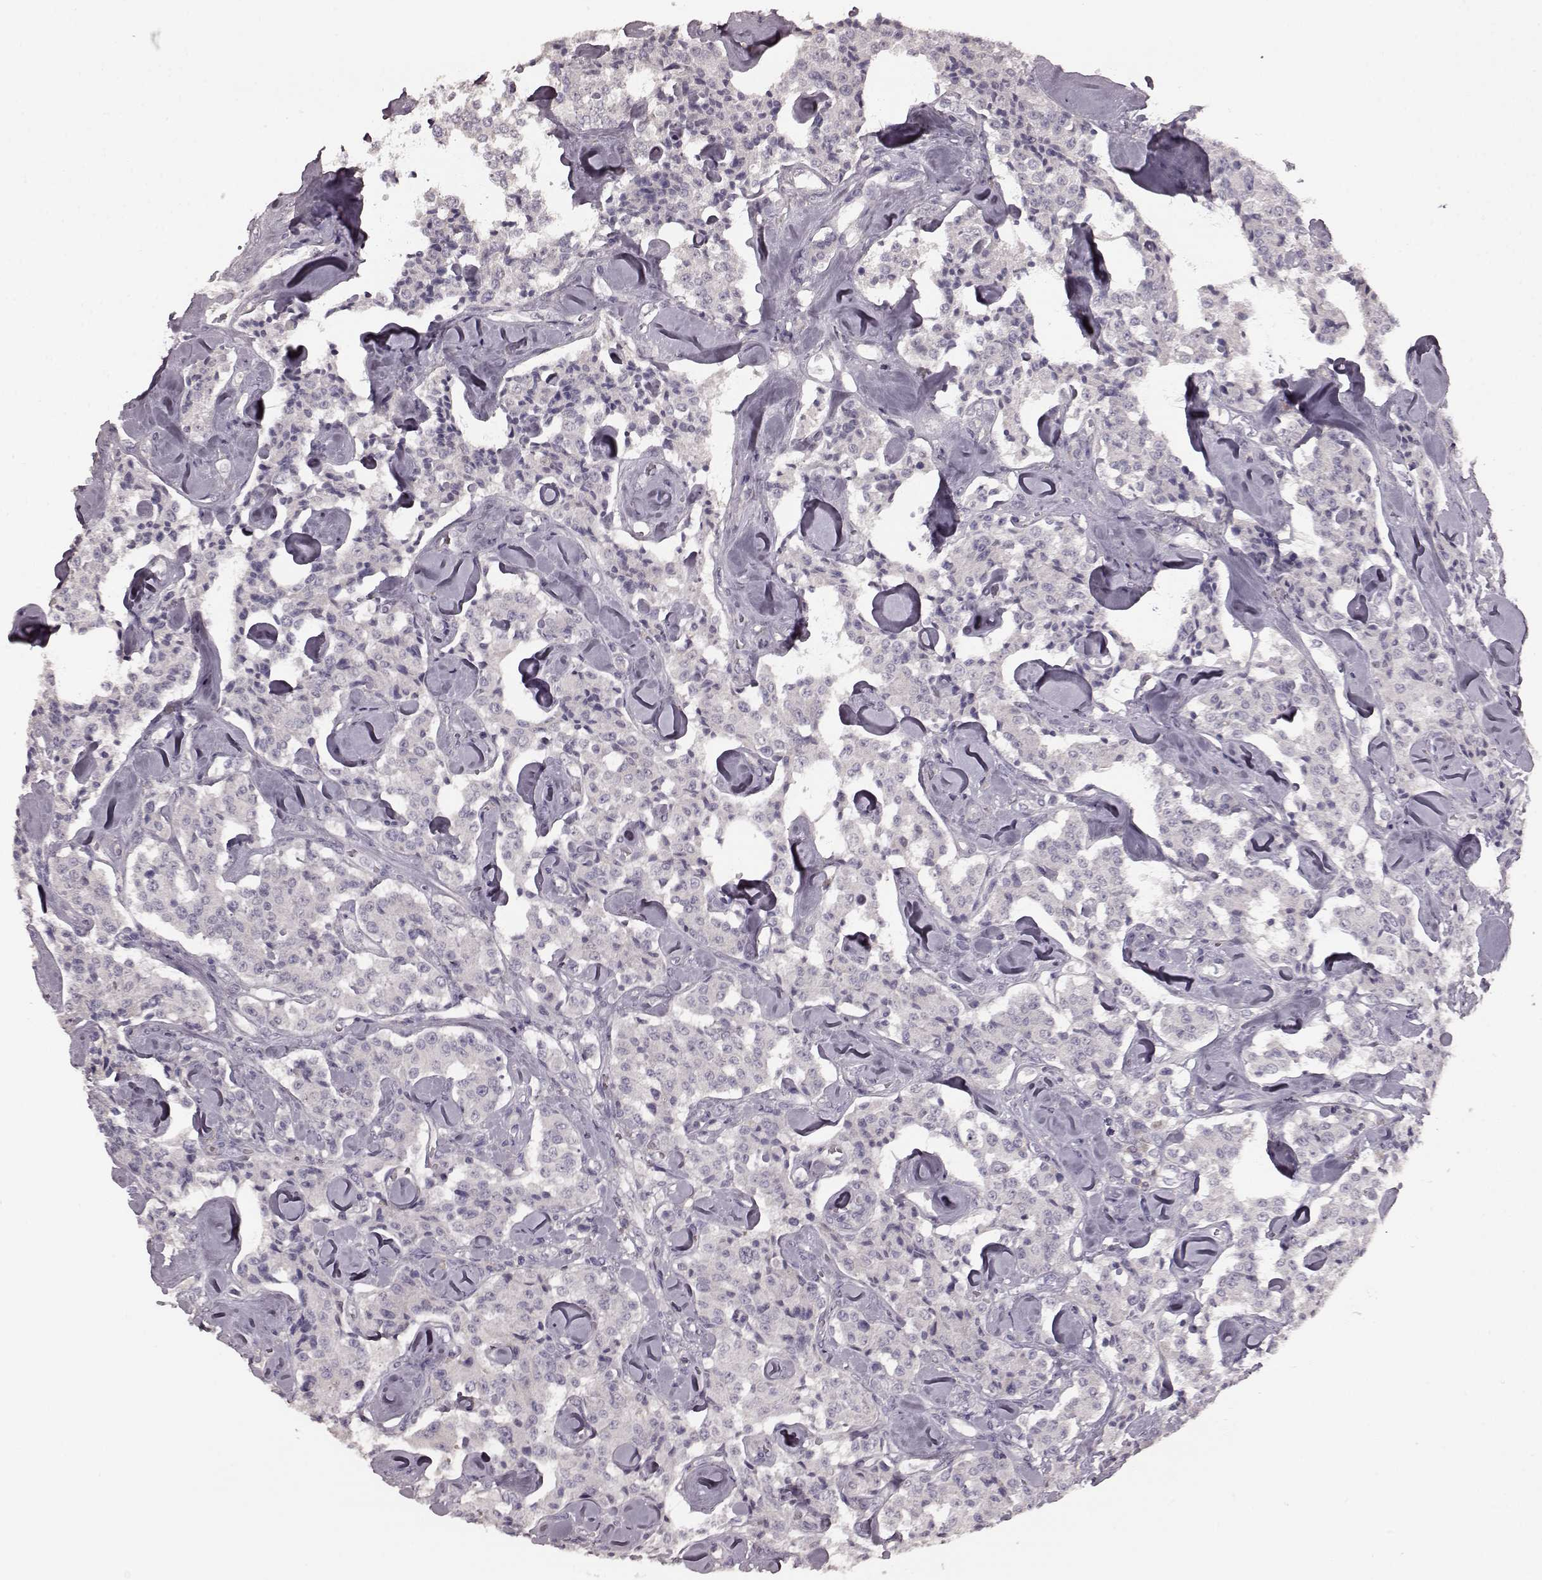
{"staining": {"intensity": "negative", "quantity": "none", "location": "none"}, "tissue": "carcinoid", "cell_type": "Tumor cells", "image_type": "cancer", "snomed": [{"axis": "morphology", "description": "Carcinoid, malignant, NOS"}, {"axis": "topography", "description": "Pancreas"}], "caption": "A micrograph of human carcinoid (malignant) is negative for staining in tumor cells.", "gene": "CD28", "patient": {"sex": "male", "age": 41}}